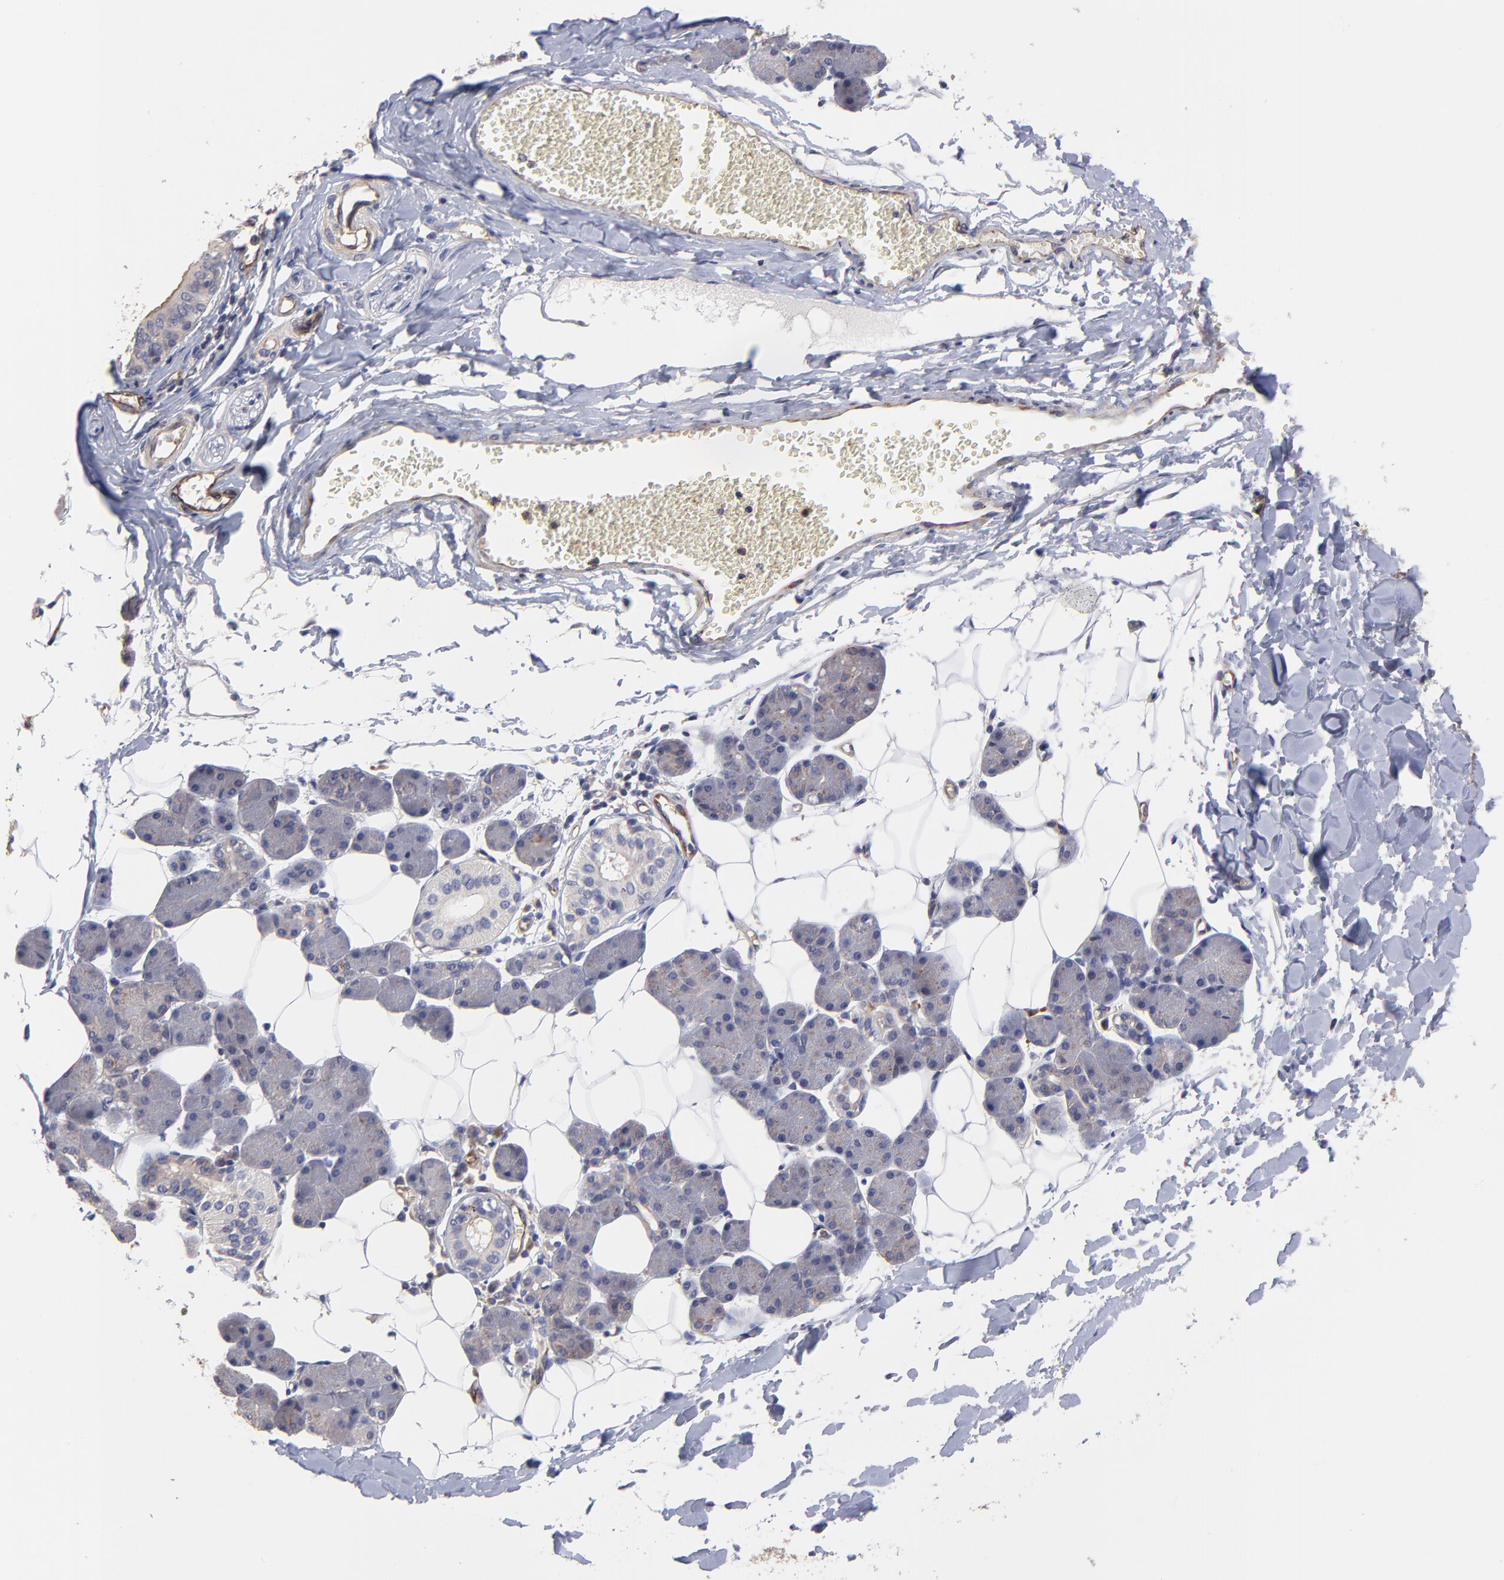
{"staining": {"intensity": "negative", "quantity": "none", "location": "none"}, "tissue": "salivary gland", "cell_type": "Glandular cells", "image_type": "normal", "snomed": [{"axis": "morphology", "description": "Normal tissue, NOS"}, {"axis": "morphology", "description": "Adenoma, NOS"}, {"axis": "topography", "description": "Salivary gland"}], "caption": "IHC photomicrograph of unremarkable salivary gland: salivary gland stained with DAB (3,3'-diaminobenzidine) demonstrates no significant protein positivity in glandular cells.", "gene": "ASB7", "patient": {"sex": "female", "age": 32}}